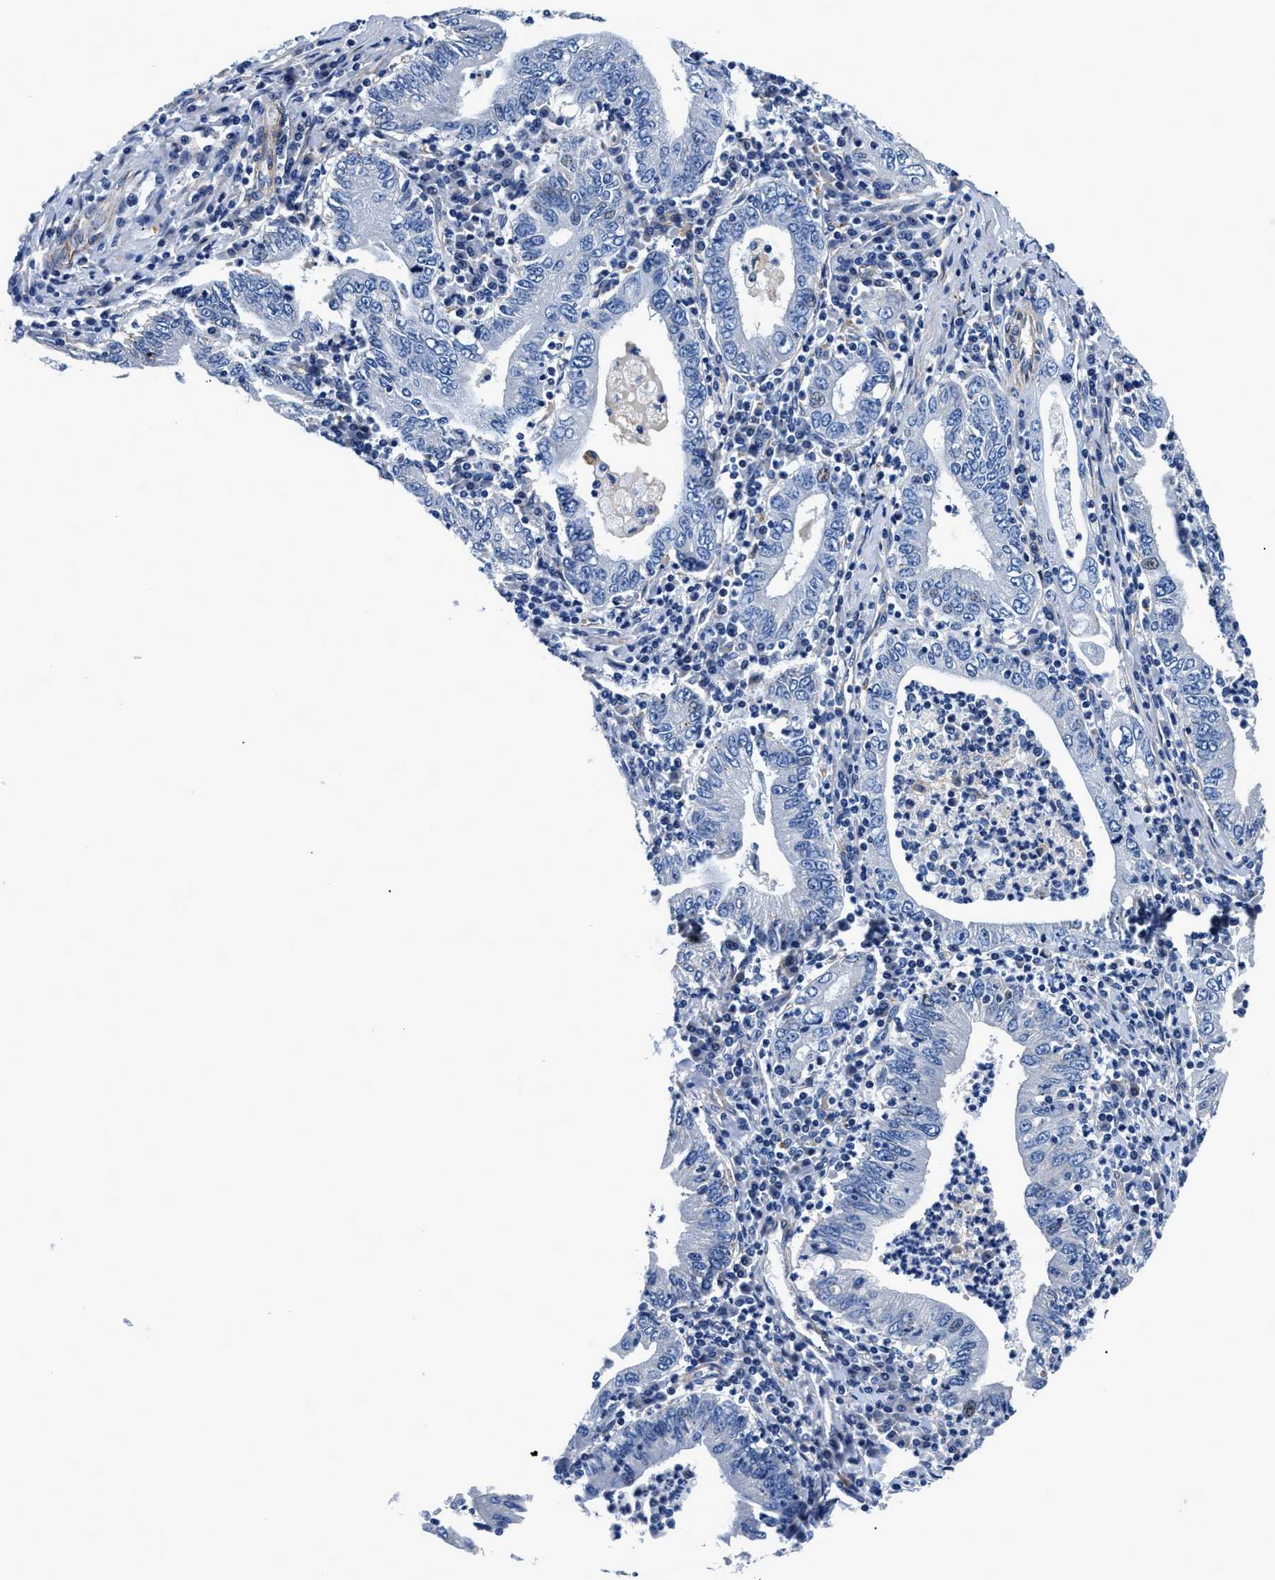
{"staining": {"intensity": "negative", "quantity": "none", "location": "none"}, "tissue": "stomach cancer", "cell_type": "Tumor cells", "image_type": "cancer", "snomed": [{"axis": "morphology", "description": "Normal tissue, NOS"}, {"axis": "morphology", "description": "Adenocarcinoma, NOS"}, {"axis": "topography", "description": "Esophagus"}, {"axis": "topography", "description": "Stomach, upper"}, {"axis": "topography", "description": "Peripheral nerve tissue"}], "caption": "A photomicrograph of adenocarcinoma (stomach) stained for a protein demonstrates no brown staining in tumor cells. Nuclei are stained in blue.", "gene": "DAG1", "patient": {"sex": "male", "age": 62}}